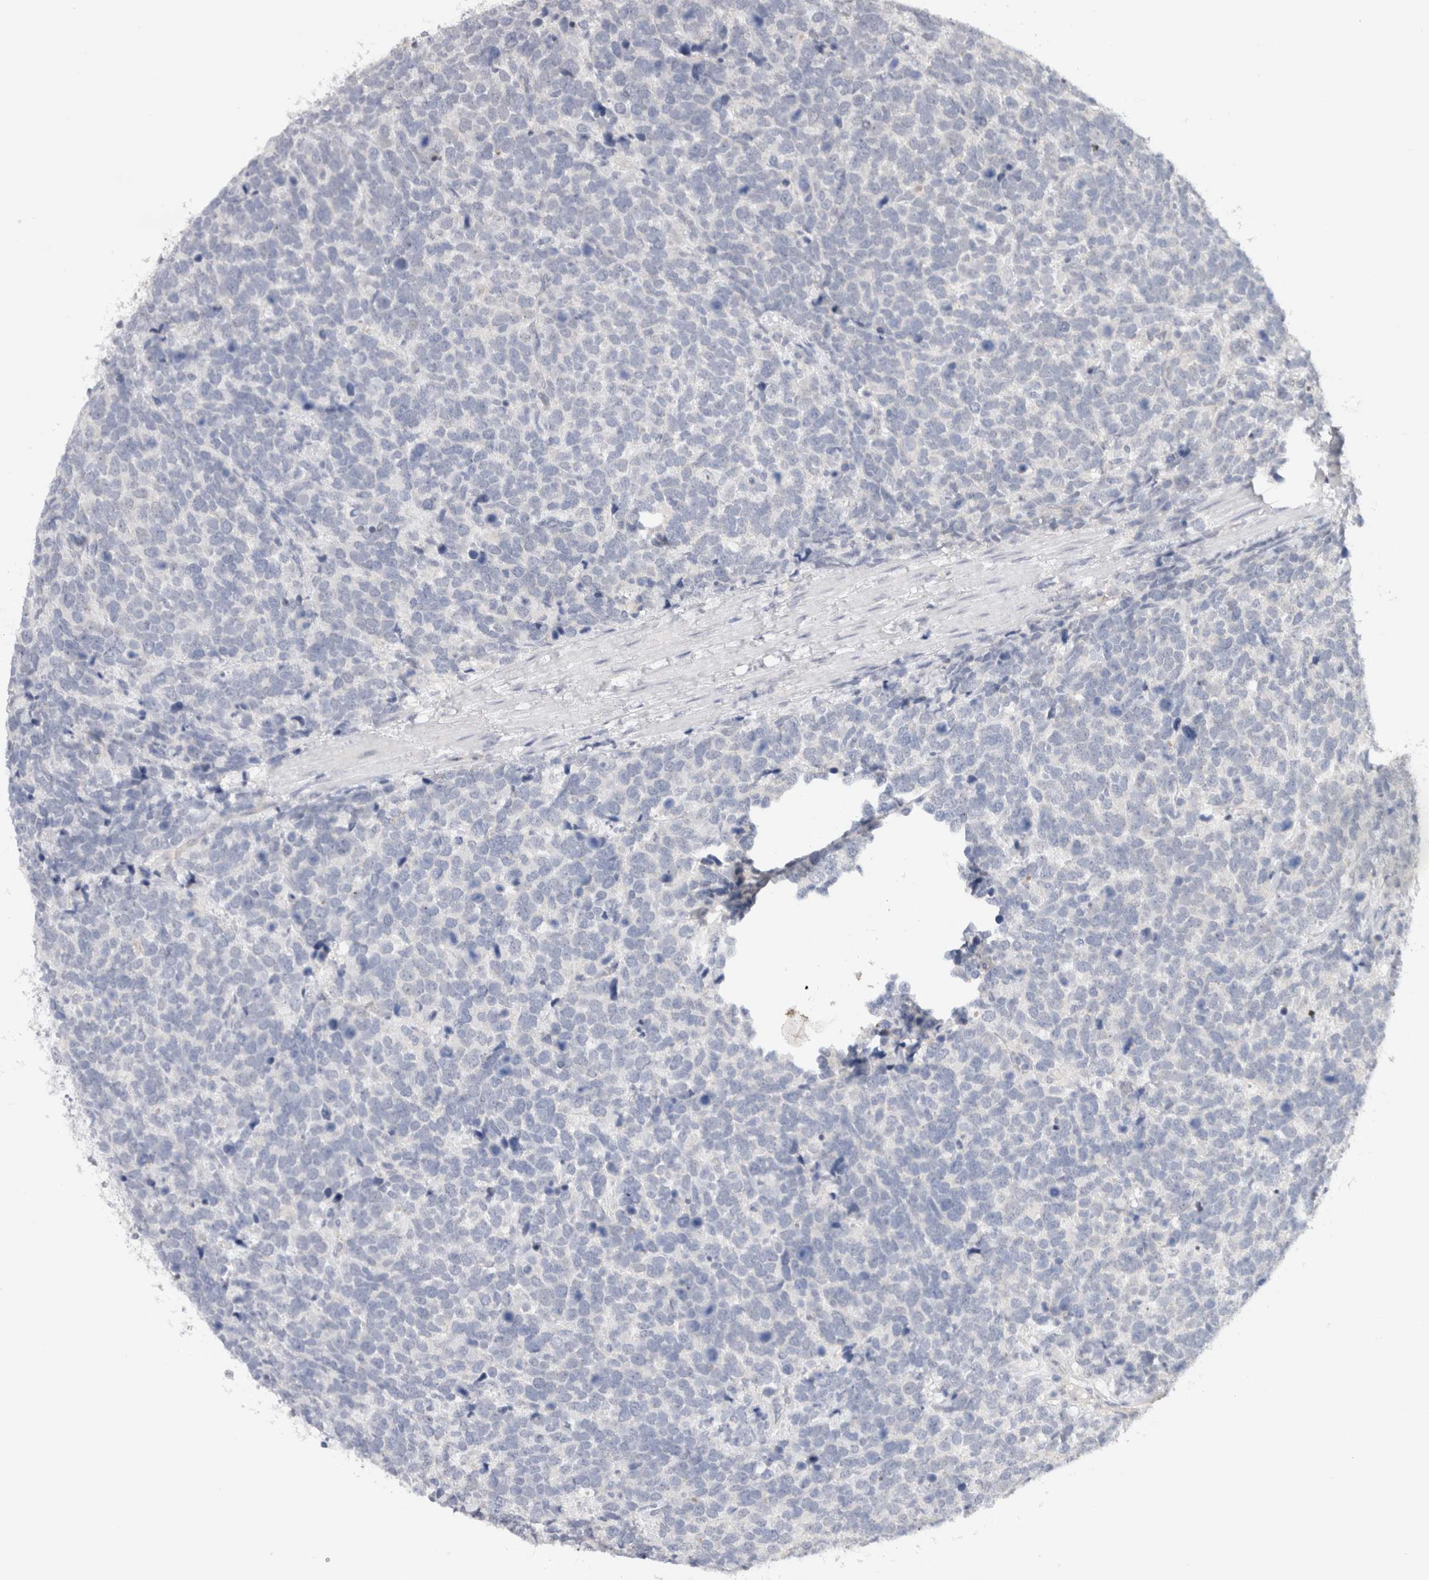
{"staining": {"intensity": "negative", "quantity": "none", "location": "none"}, "tissue": "urothelial cancer", "cell_type": "Tumor cells", "image_type": "cancer", "snomed": [{"axis": "morphology", "description": "Urothelial carcinoma, High grade"}, {"axis": "topography", "description": "Urinary bladder"}], "caption": "IHC of urothelial cancer shows no expression in tumor cells.", "gene": "TONSL", "patient": {"sex": "female", "age": 82}}